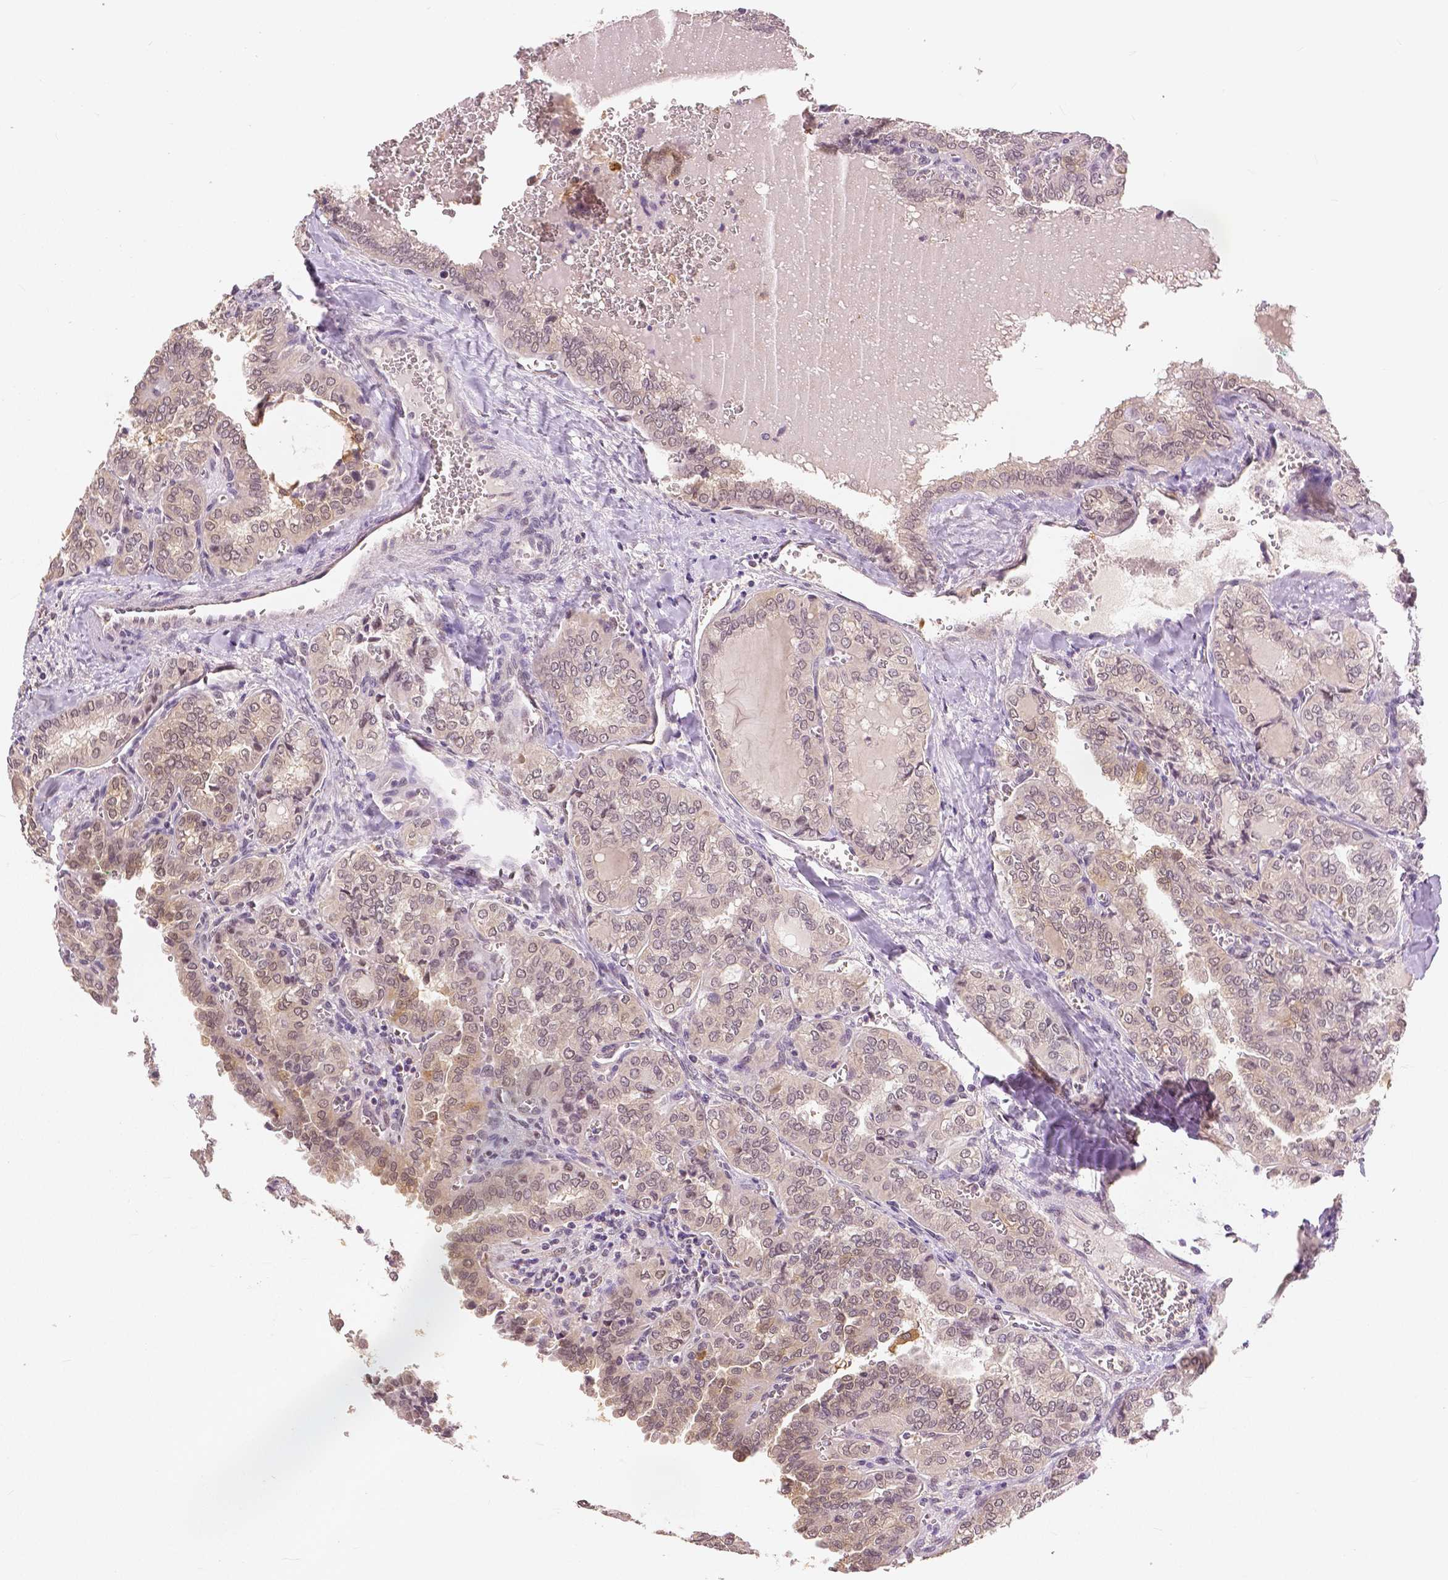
{"staining": {"intensity": "weak", "quantity": "25%-75%", "location": "nuclear"}, "tissue": "thyroid cancer", "cell_type": "Tumor cells", "image_type": "cancer", "snomed": [{"axis": "morphology", "description": "Papillary adenocarcinoma, NOS"}, {"axis": "topography", "description": "Thyroid gland"}], "caption": "A brown stain shows weak nuclear staining of a protein in human papillary adenocarcinoma (thyroid) tumor cells.", "gene": "MAP1LC3B", "patient": {"sex": "female", "age": 41}}